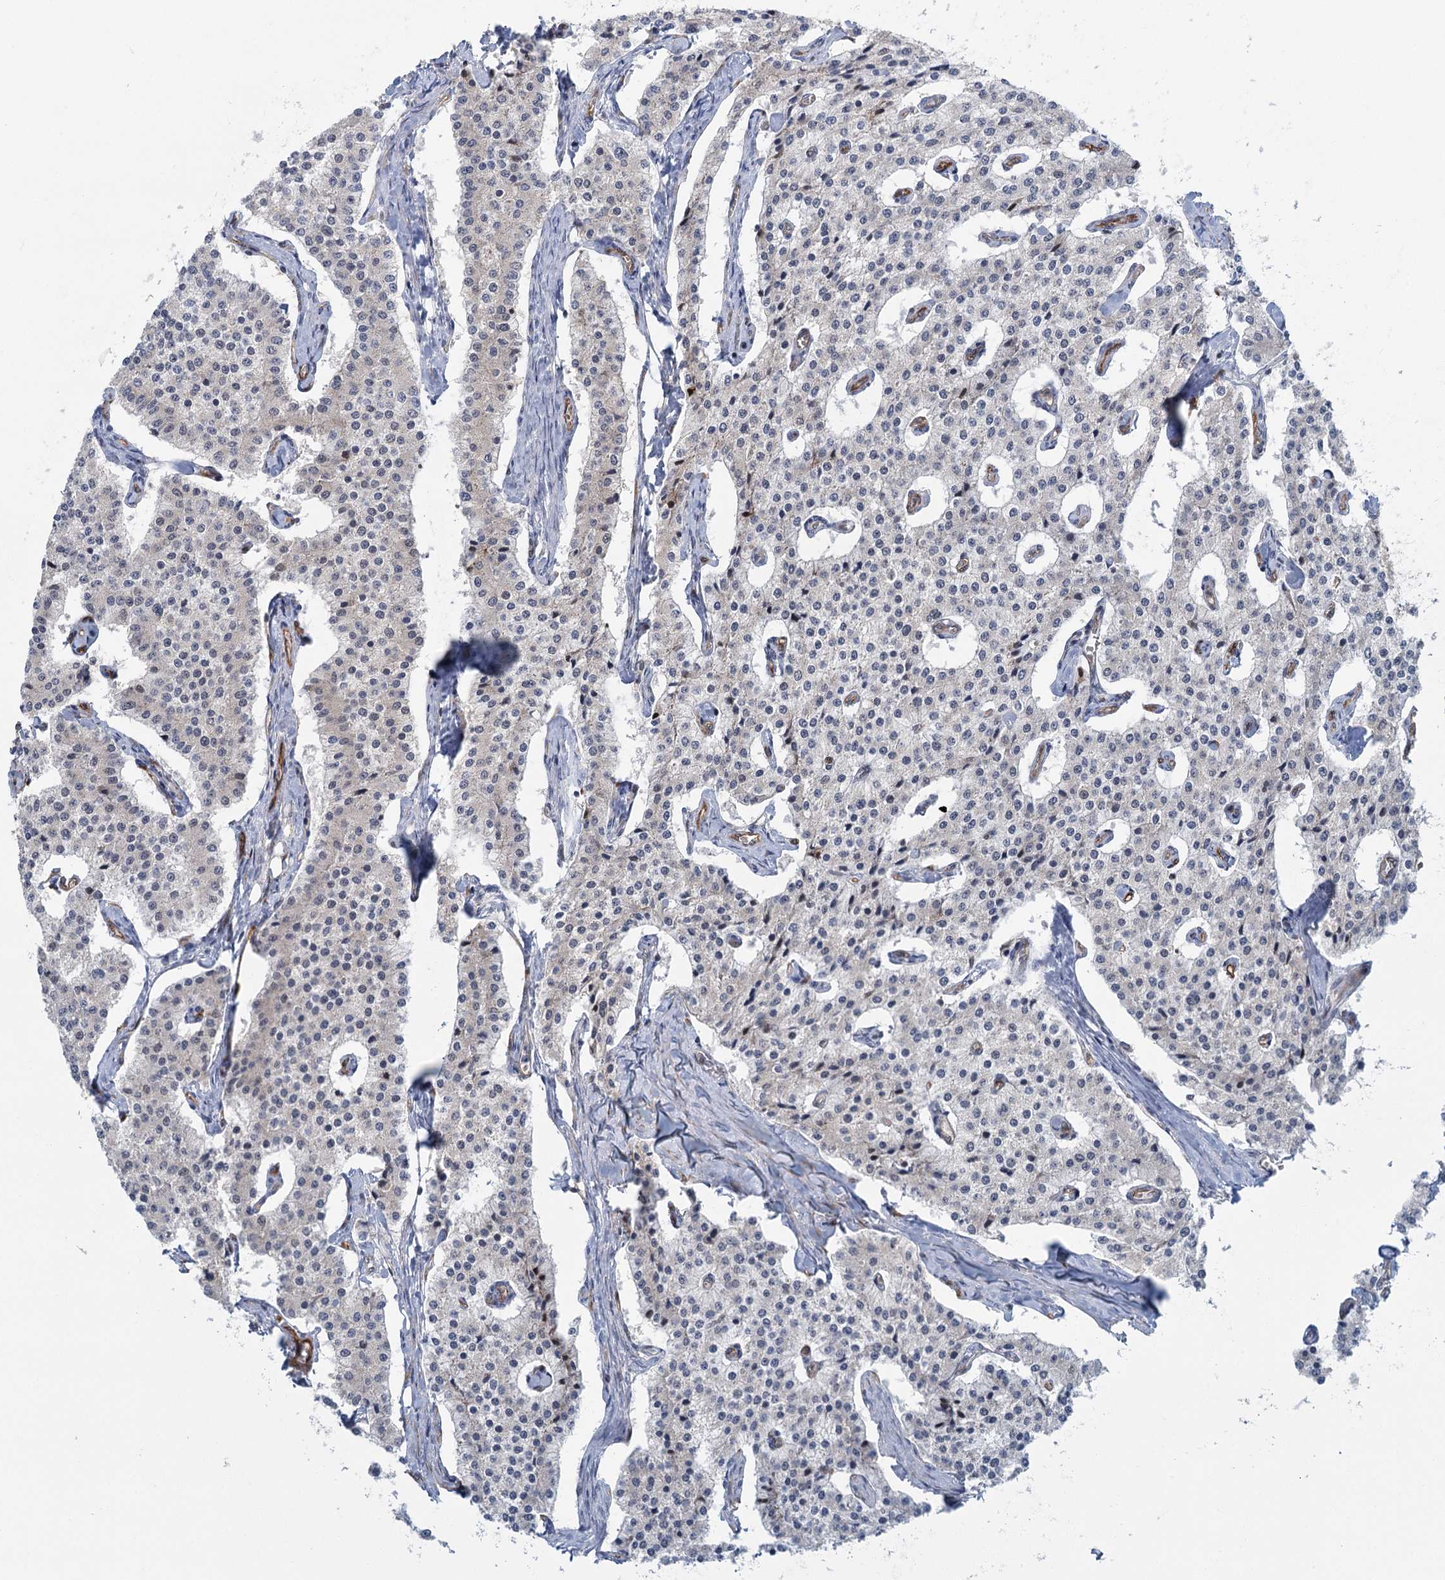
{"staining": {"intensity": "negative", "quantity": "none", "location": "none"}, "tissue": "carcinoid", "cell_type": "Tumor cells", "image_type": "cancer", "snomed": [{"axis": "morphology", "description": "Carcinoid, malignant, NOS"}, {"axis": "topography", "description": "Colon"}], "caption": "Immunohistochemistry (IHC) histopathology image of neoplastic tissue: human carcinoid stained with DAB shows no significant protein expression in tumor cells.", "gene": "GPATCH11", "patient": {"sex": "female", "age": 52}}